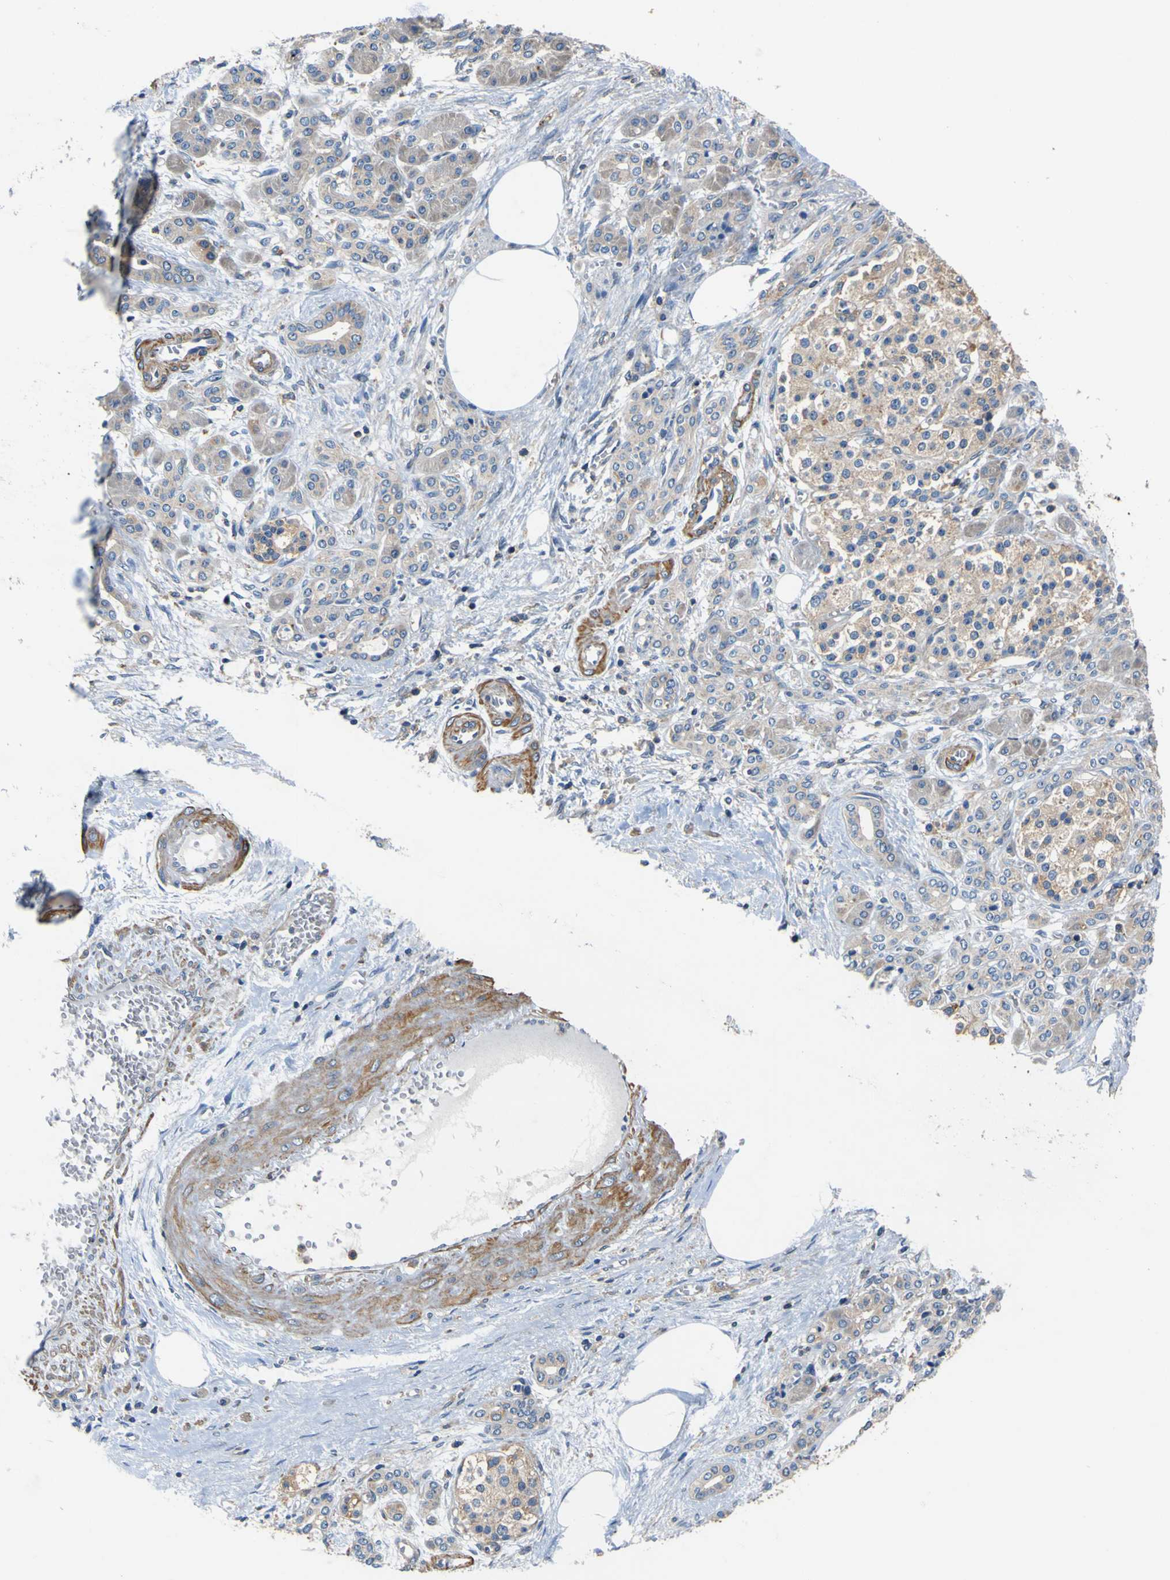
{"staining": {"intensity": "weak", "quantity": ">75%", "location": "cytoplasmic/membranous"}, "tissue": "pancreatic cancer", "cell_type": "Tumor cells", "image_type": "cancer", "snomed": [{"axis": "morphology", "description": "Adenocarcinoma, NOS"}, {"axis": "topography", "description": "Pancreas"}], "caption": "A brown stain labels weak cytoplasmic/membranous positivity of a protein in human adenocarcinoma (pancreatic) tumor cells.", "gene": "CNR2", "patient": {"sex": "female", "age": 70}}